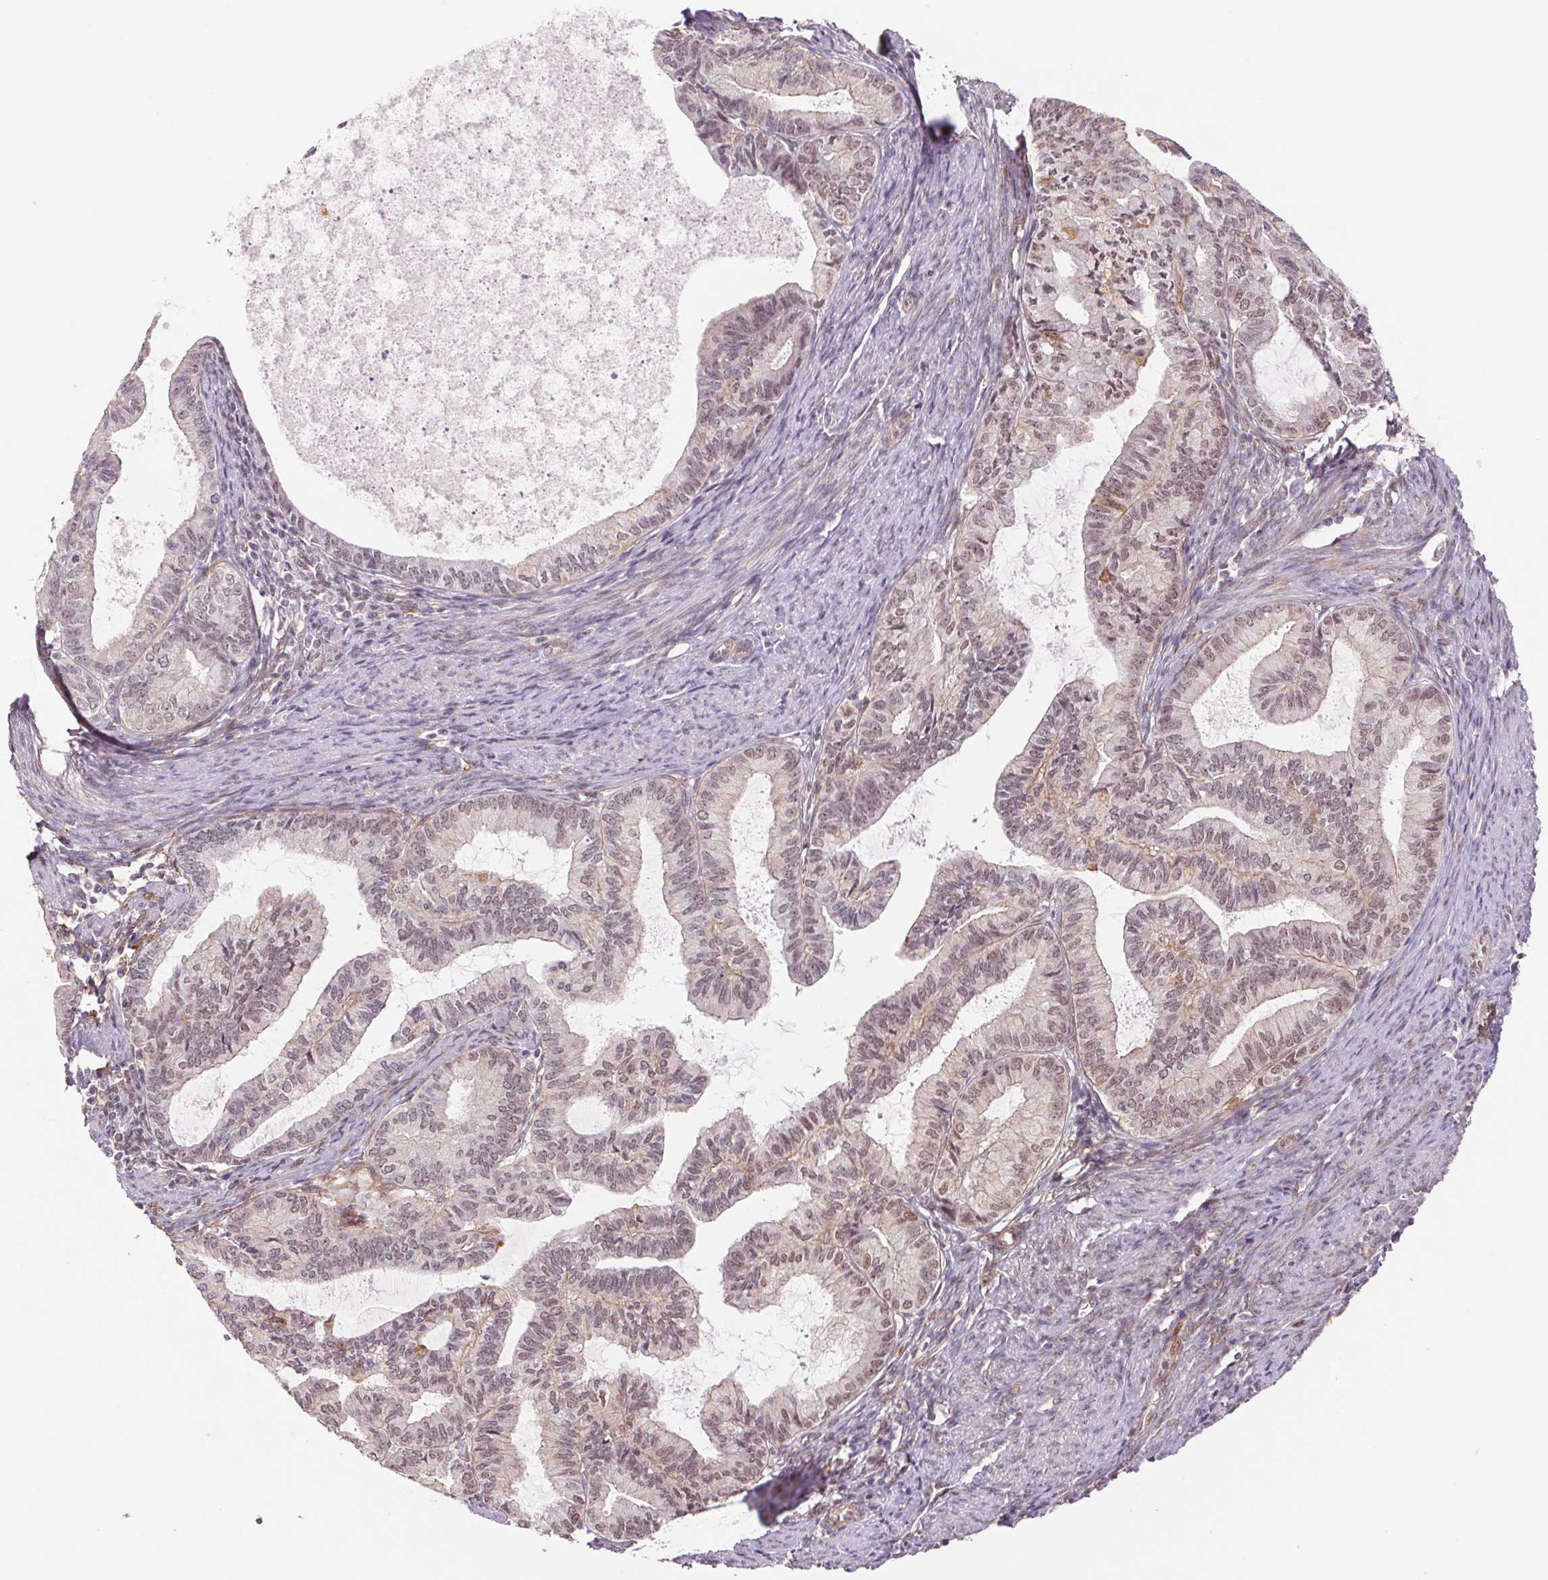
{"staining": {"intensity": "weak", "quantity": ">75%", "location": "nuclear"}, "tissue": "endometrial cancer", "cell_type": "Tumor cells", "image_type": "cancer", "snomed": [{"axis": "morphology", "description": "Adenocarcinoma, NOS"}, {"axis": "topography", "description": "Endometrium"}], "caption": "Tumor cells reveal low levels of weak nuclear staining in about >75% of cells in human adenocarcinoma (endometrial).", "gene": "CWC25", "patient": {"sex": "female", "age": 86}}